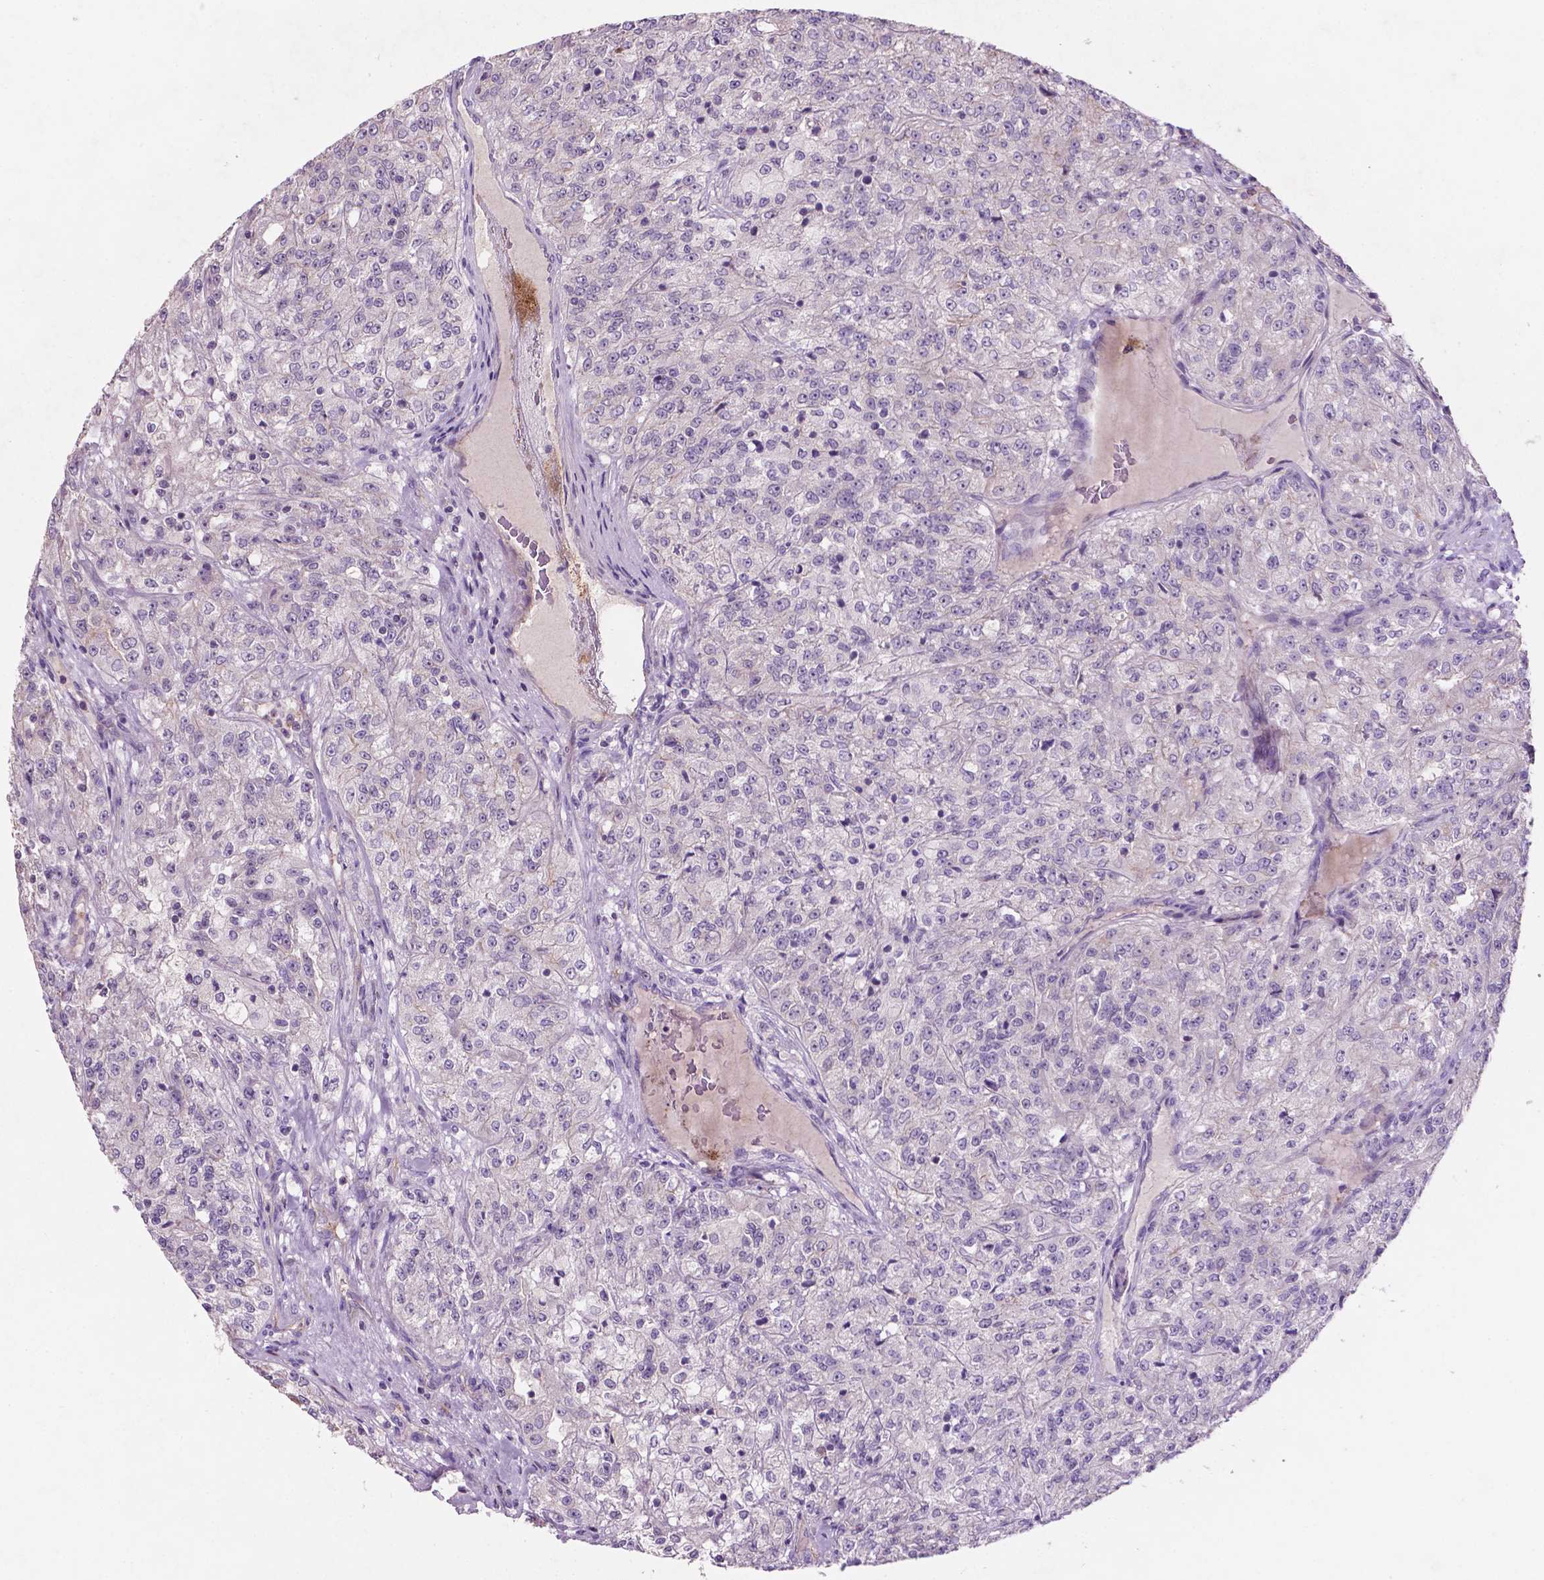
{"staining": {"intensity": "negative", "quantity": "none", "location": "none"}, "tissue": "renal cancer", "cell_type": "Tumor cells", "image_type": "cancer", "snomed": [{"axis": "morphology", "description": "Adenocarcinoma, NOS"}, {"axis": "topography", "description": "Kidney"}], "caption": "An immunohistochemistry (IHC) micrograph of adenocarcinoma (renal) is shown. There is no staining in tumor cells of adenocarcinoma (renal).", "gene": "ARL5C", "patient": {"sex": "female", "age": 63}}